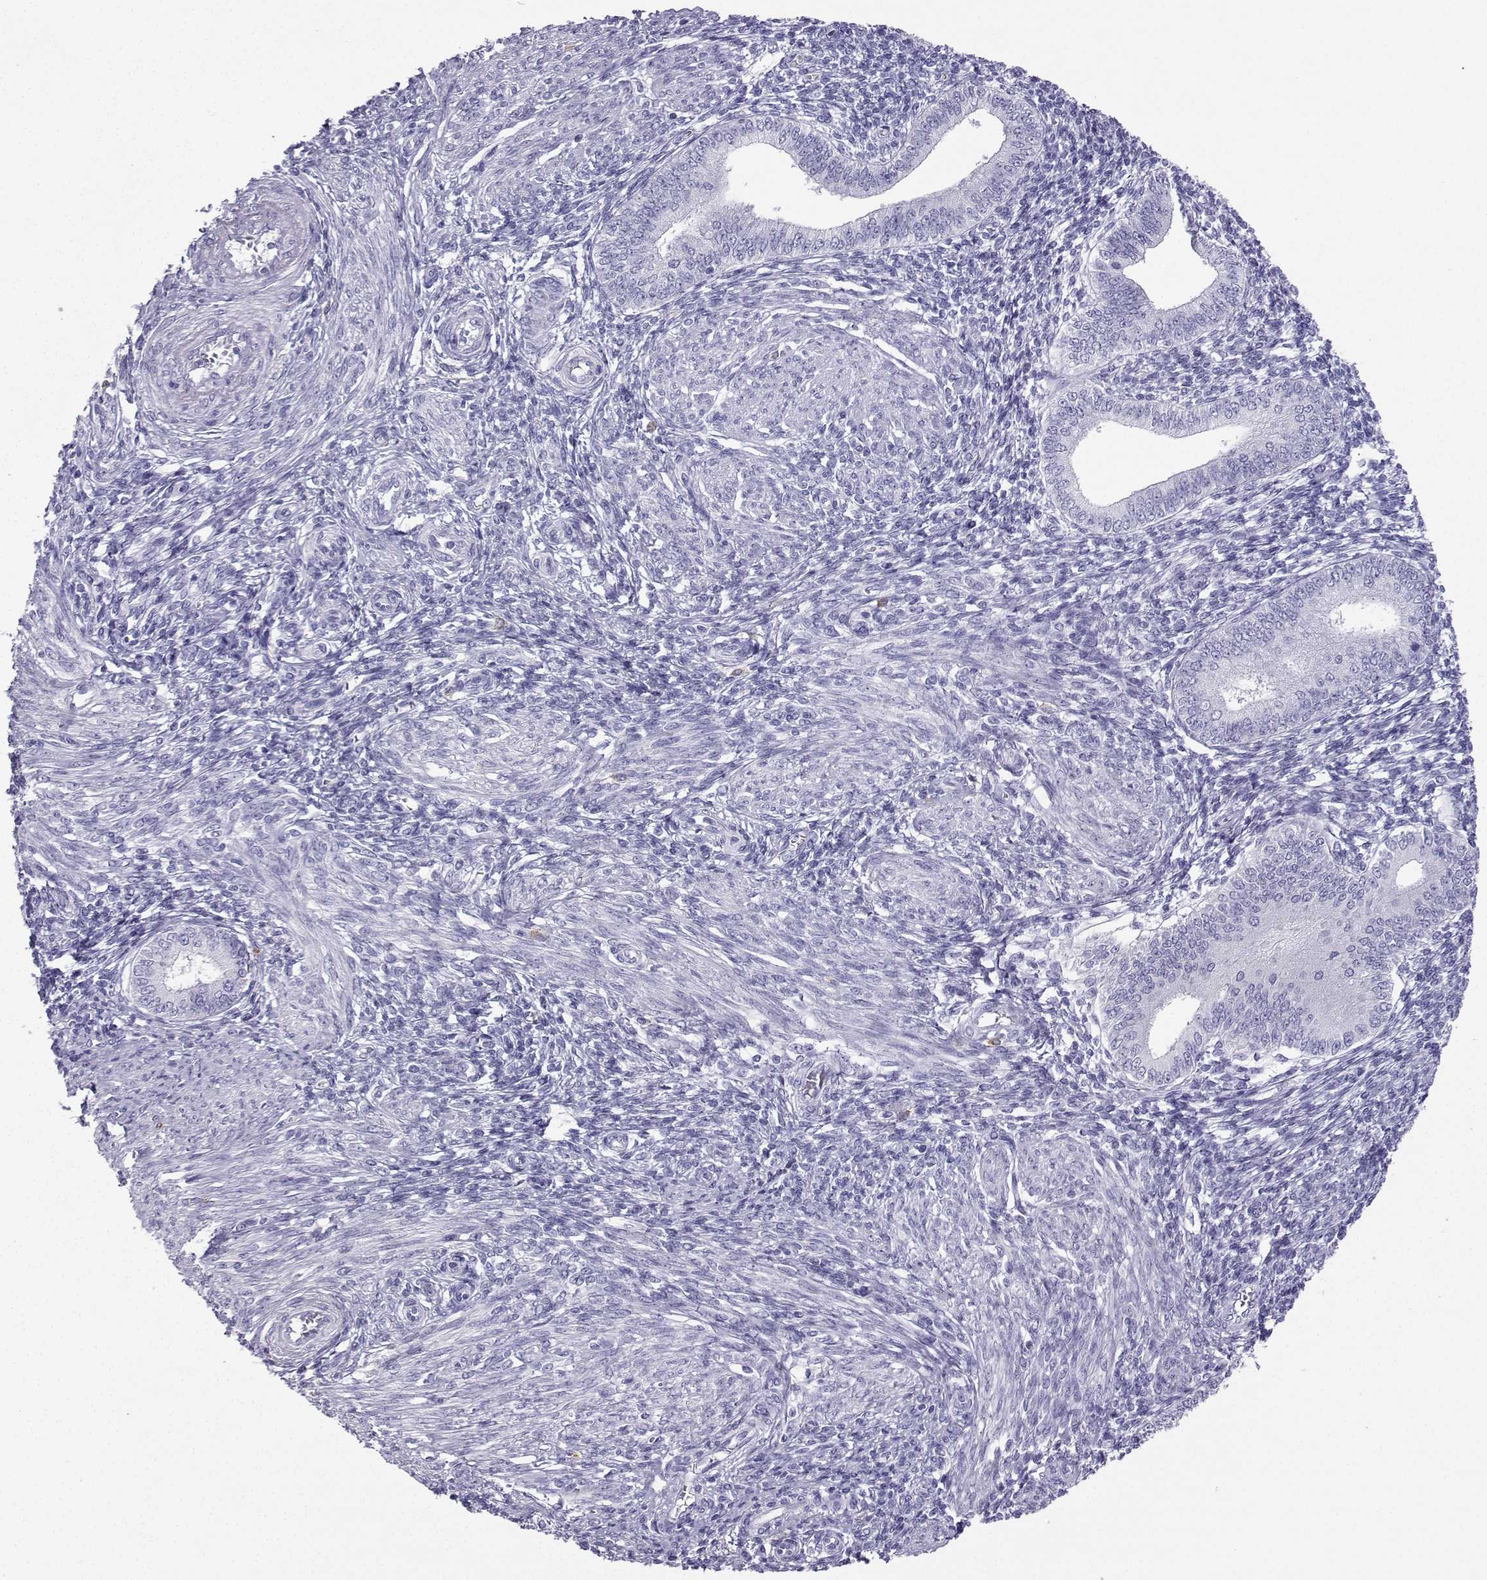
{"staining": {"intensity": "negative", "quantity": "none", "location": "none"}, "tissue": "endometrium", "cell_type": "Cells in endometrial stroma", "image_type": "normal", "snomed": [{"axis": "morphology", "description": "Normal tissue, NOS"}, {"axis": "topography", "description": "Endometrium"}], "caption": "Immunohistochemistry micrograph of unremarkable endometrium: human endometrium stained with DAB (3,3'-diaminobenzidine) displays no significant protein staining in cells in endometrial stroma.", "gene": "SLC18A2", "patient": {"sex": "female", "age": 42}}